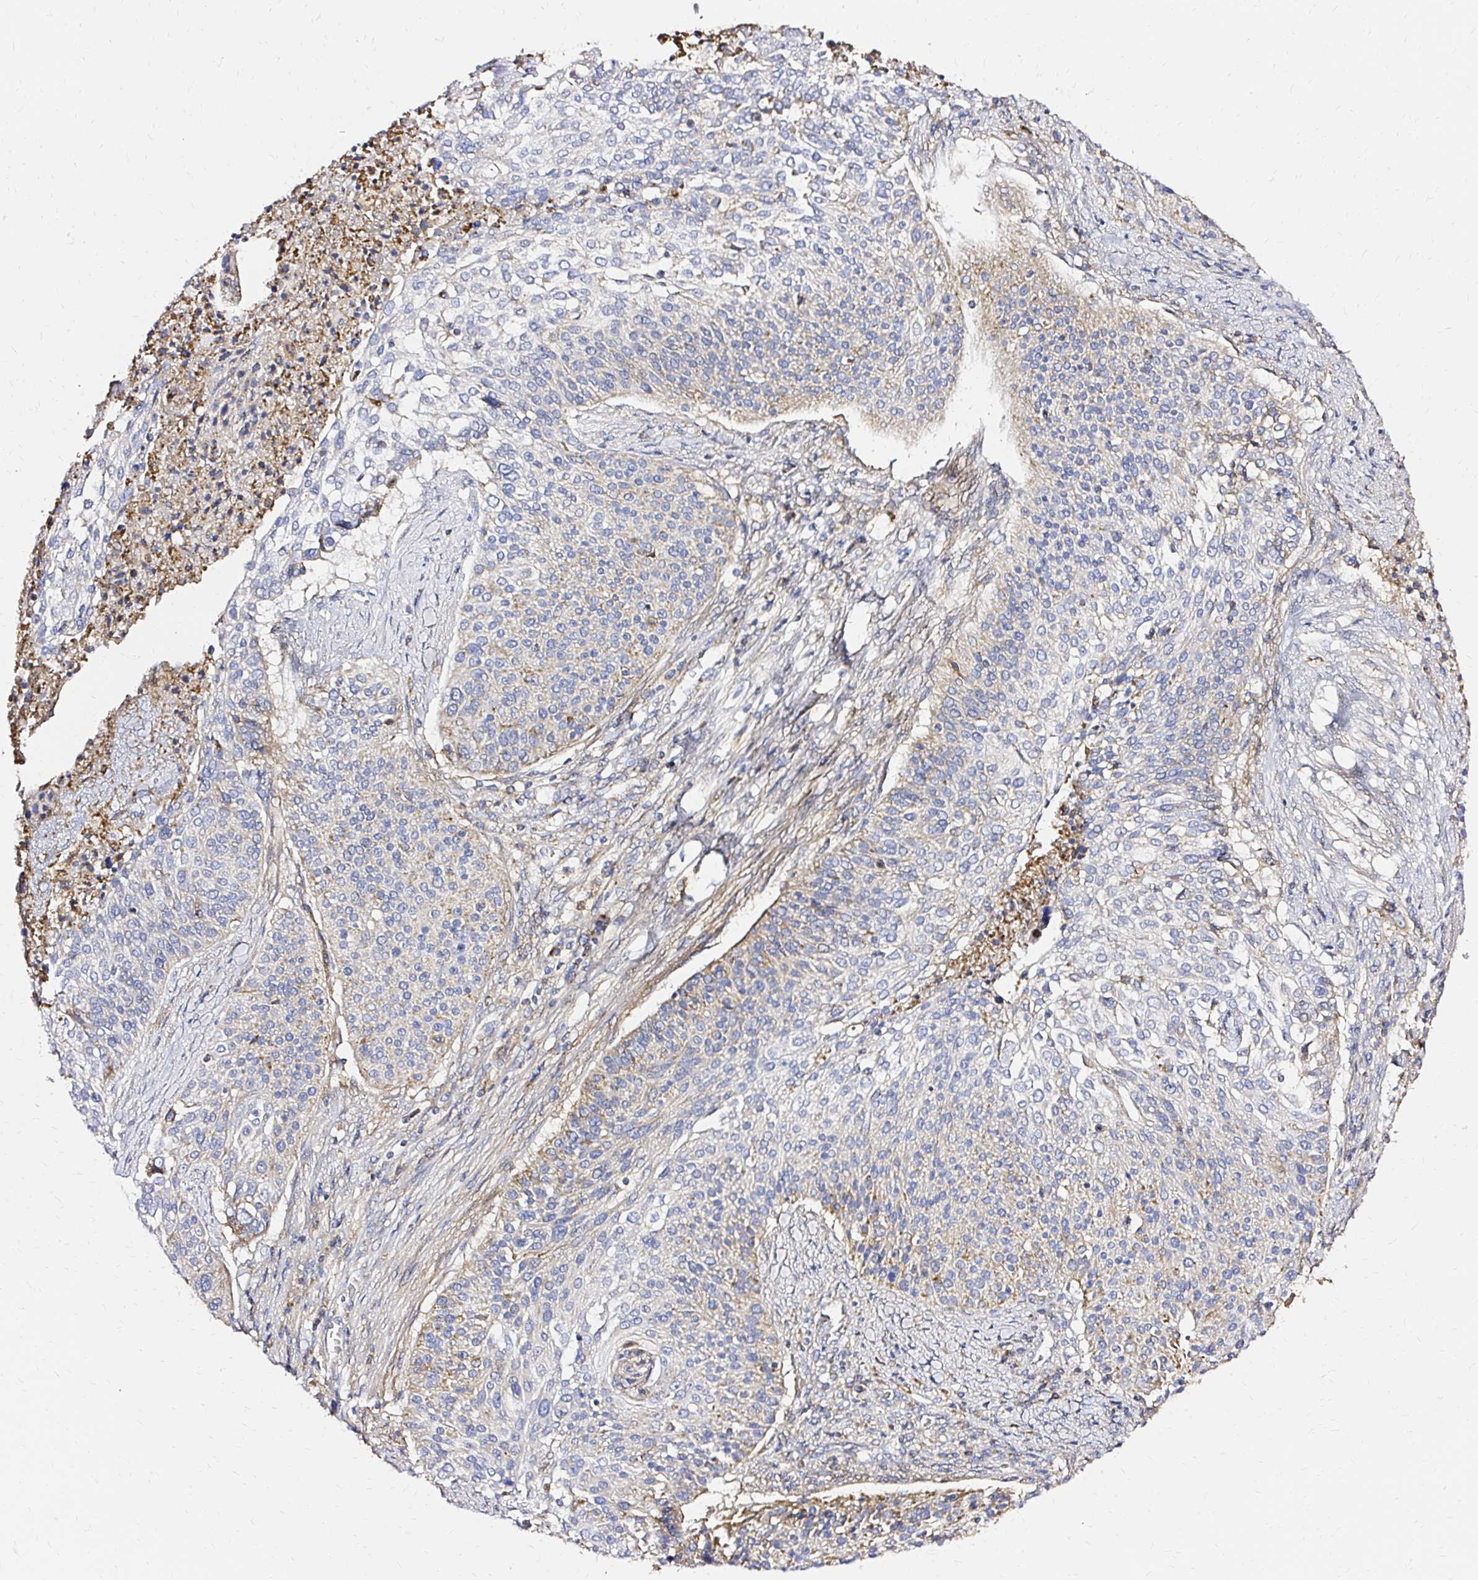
{"staining": {"intensity": "weak", "quantity": "<25%", "location": "cytoplasmic/membranous"}, "tissue": "cervical cancer", "cell_type": "Tumor cells", "image_type": "cancer", "snomed": [{"axis": "morphology", "description": "Squamous cell carcinoma, NOS"}, {"axis": "topography", "description": "Cervix"}], "caption": "Immunohistochemical staining of cervical cancer reveals no significant expression in tumor cells.", "gene": "MRPL13", "patient": {"sex": "female", "age": 31}}